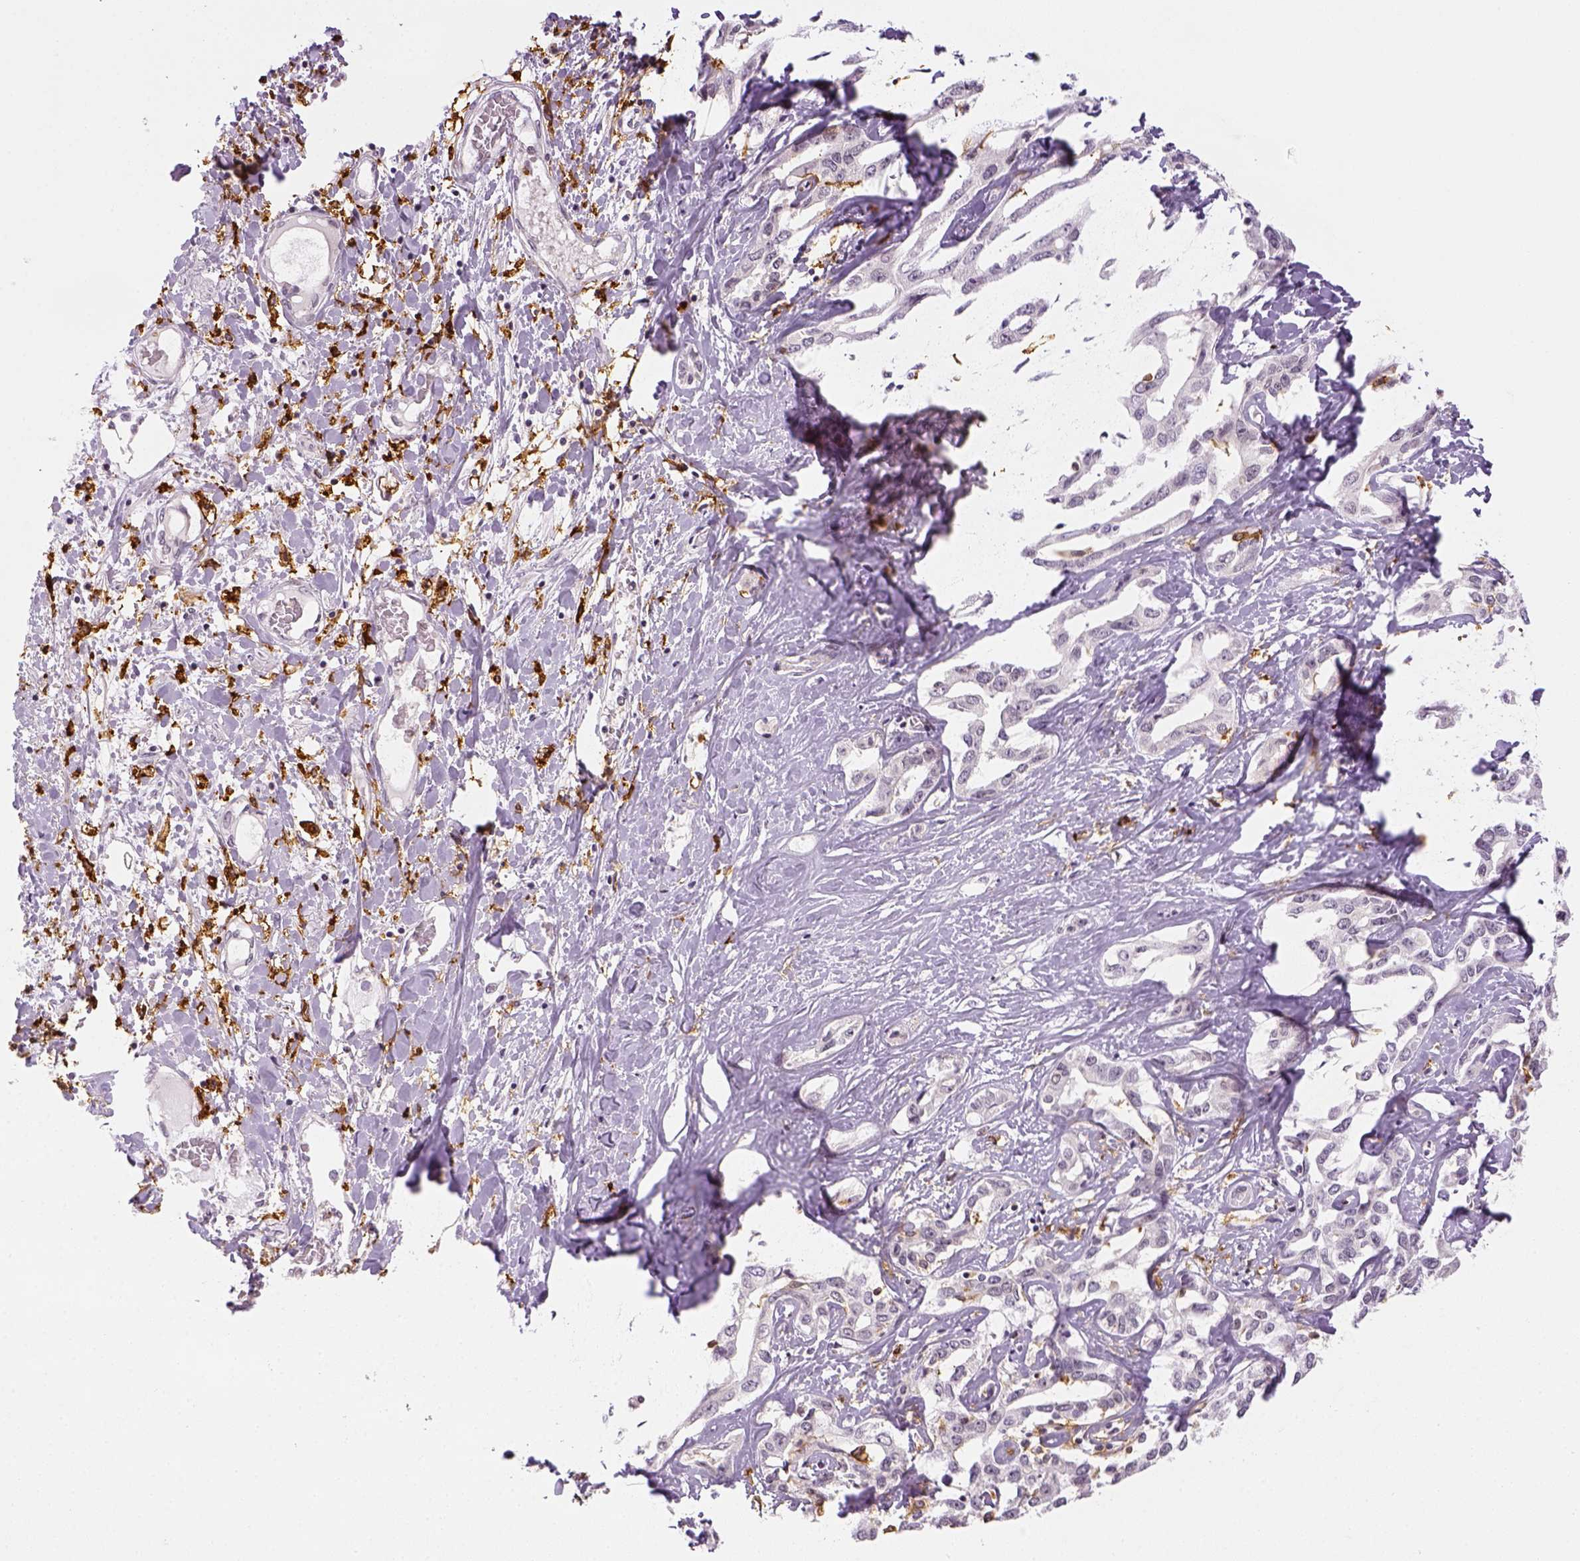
{"staining": {"intensity": "negative", "quantity": "none", "location": "none"}, "tissue": "liver cancer", "cell_type": "Tumor cells", "image_type": "cancer", "snomed": [{"axis": "morphology", "description": "Cholangiocarcinoma"}, {"axis": "topography", "description": "Liver"}], "caption": "Tumor cells show no significant protein positivity in liver cholangiocarcinoma.", "gene": "CD14", "patient": {"sex": "male", "age": 59}}